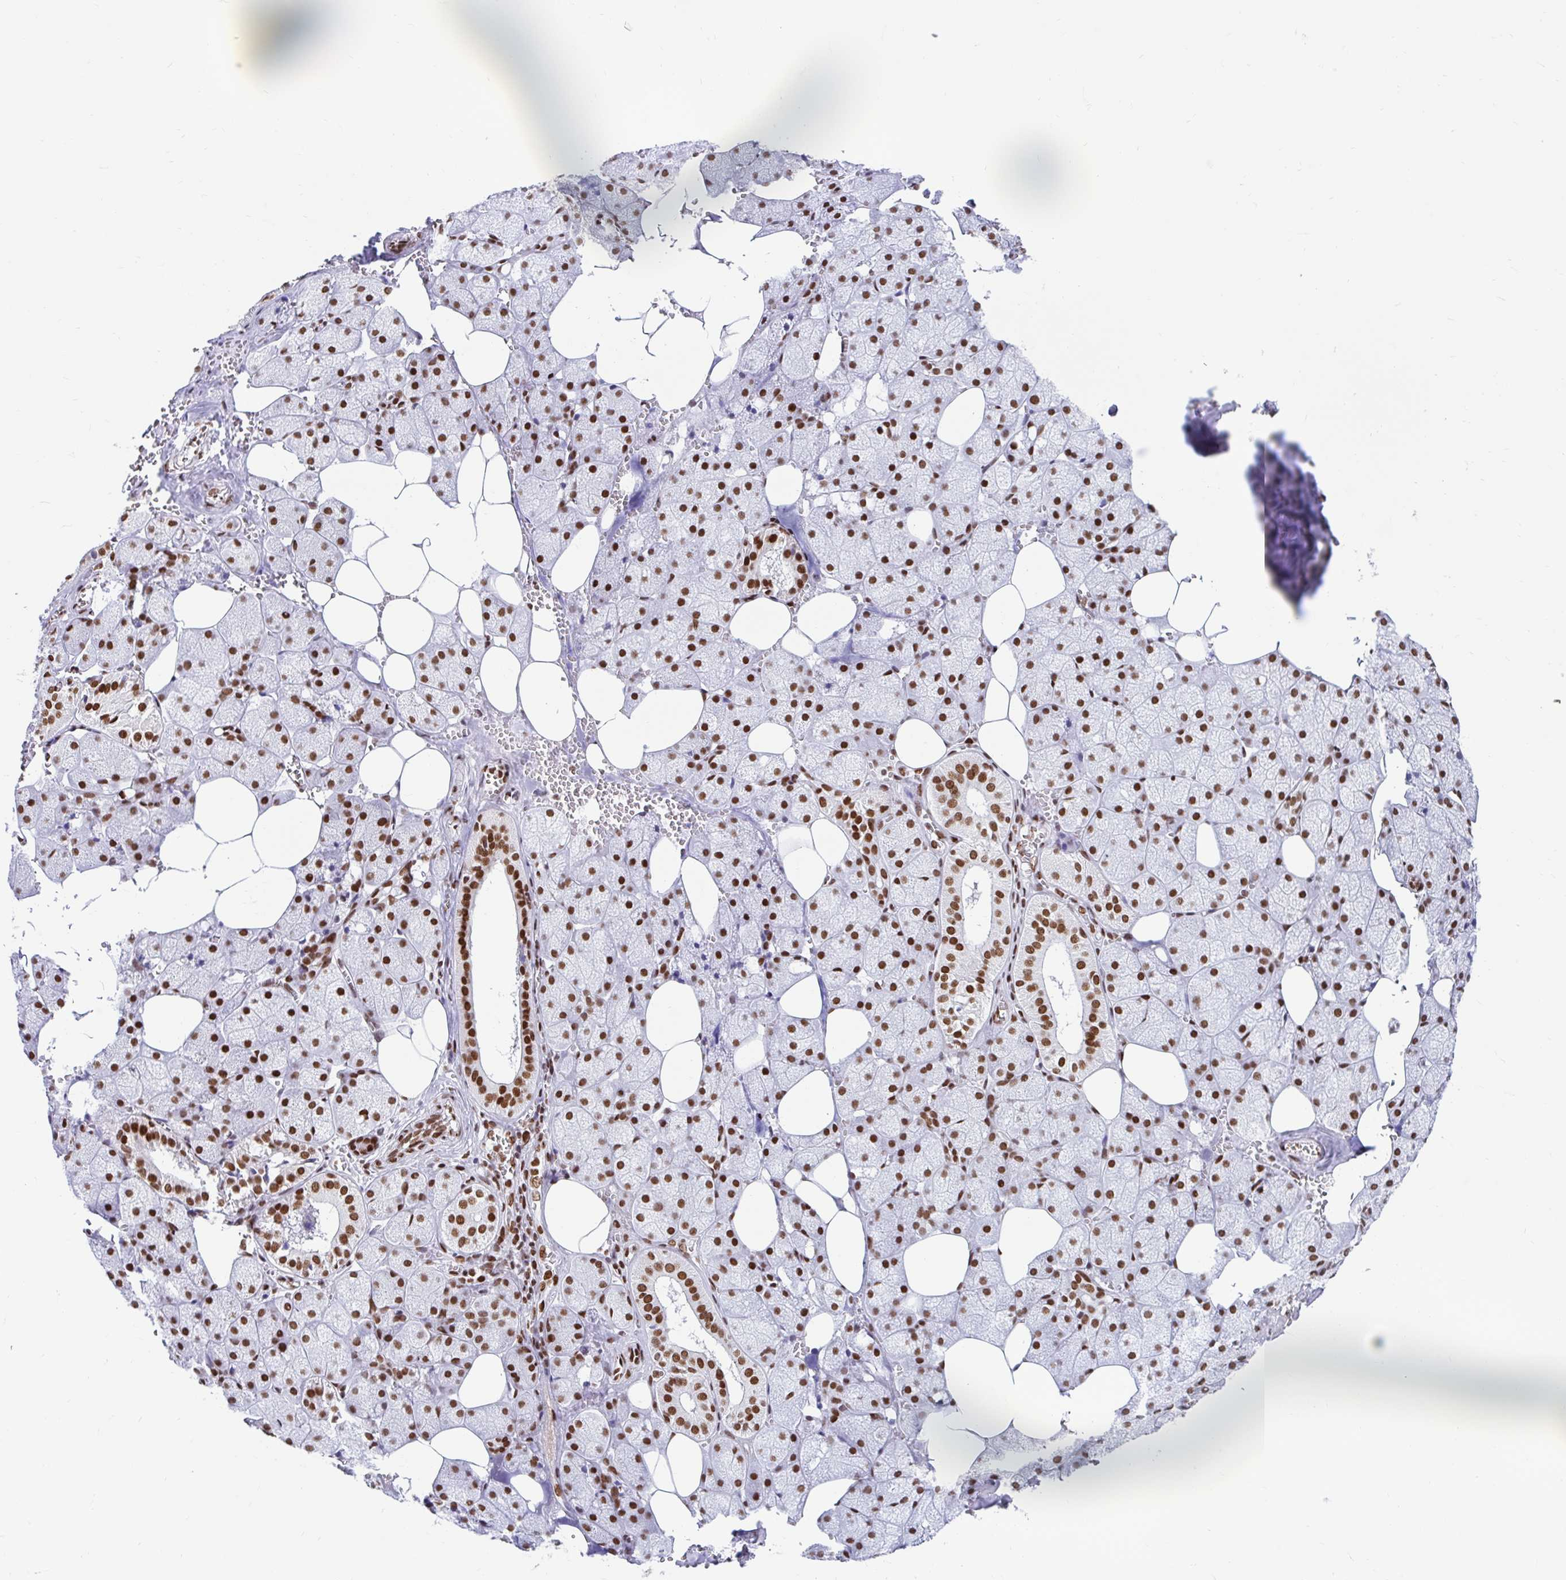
{"staining": {"intensity": "strong", "quantity": ">75%", "location": "nuclear"}, "tissue": "salivary gland", "cell_type": "Glandular cells", "image_type": "normal", "snomed": [{"axis": "morphology", "description": "Normal tissue, NOS"}, {"axis": "topography", "description": "Salivary gland"}, {"axis": "topography", "description": "Peripheral nerve tissue"}], "caption": "Salivary gland stained with DAB (3,3'-diaminobenzidine) IHC demonstrates high levels of strong nuclear expression in about >75% of glandular cells.", "gene": "KHDRBS1", "patient": {"sex": "male", "age": 38}}